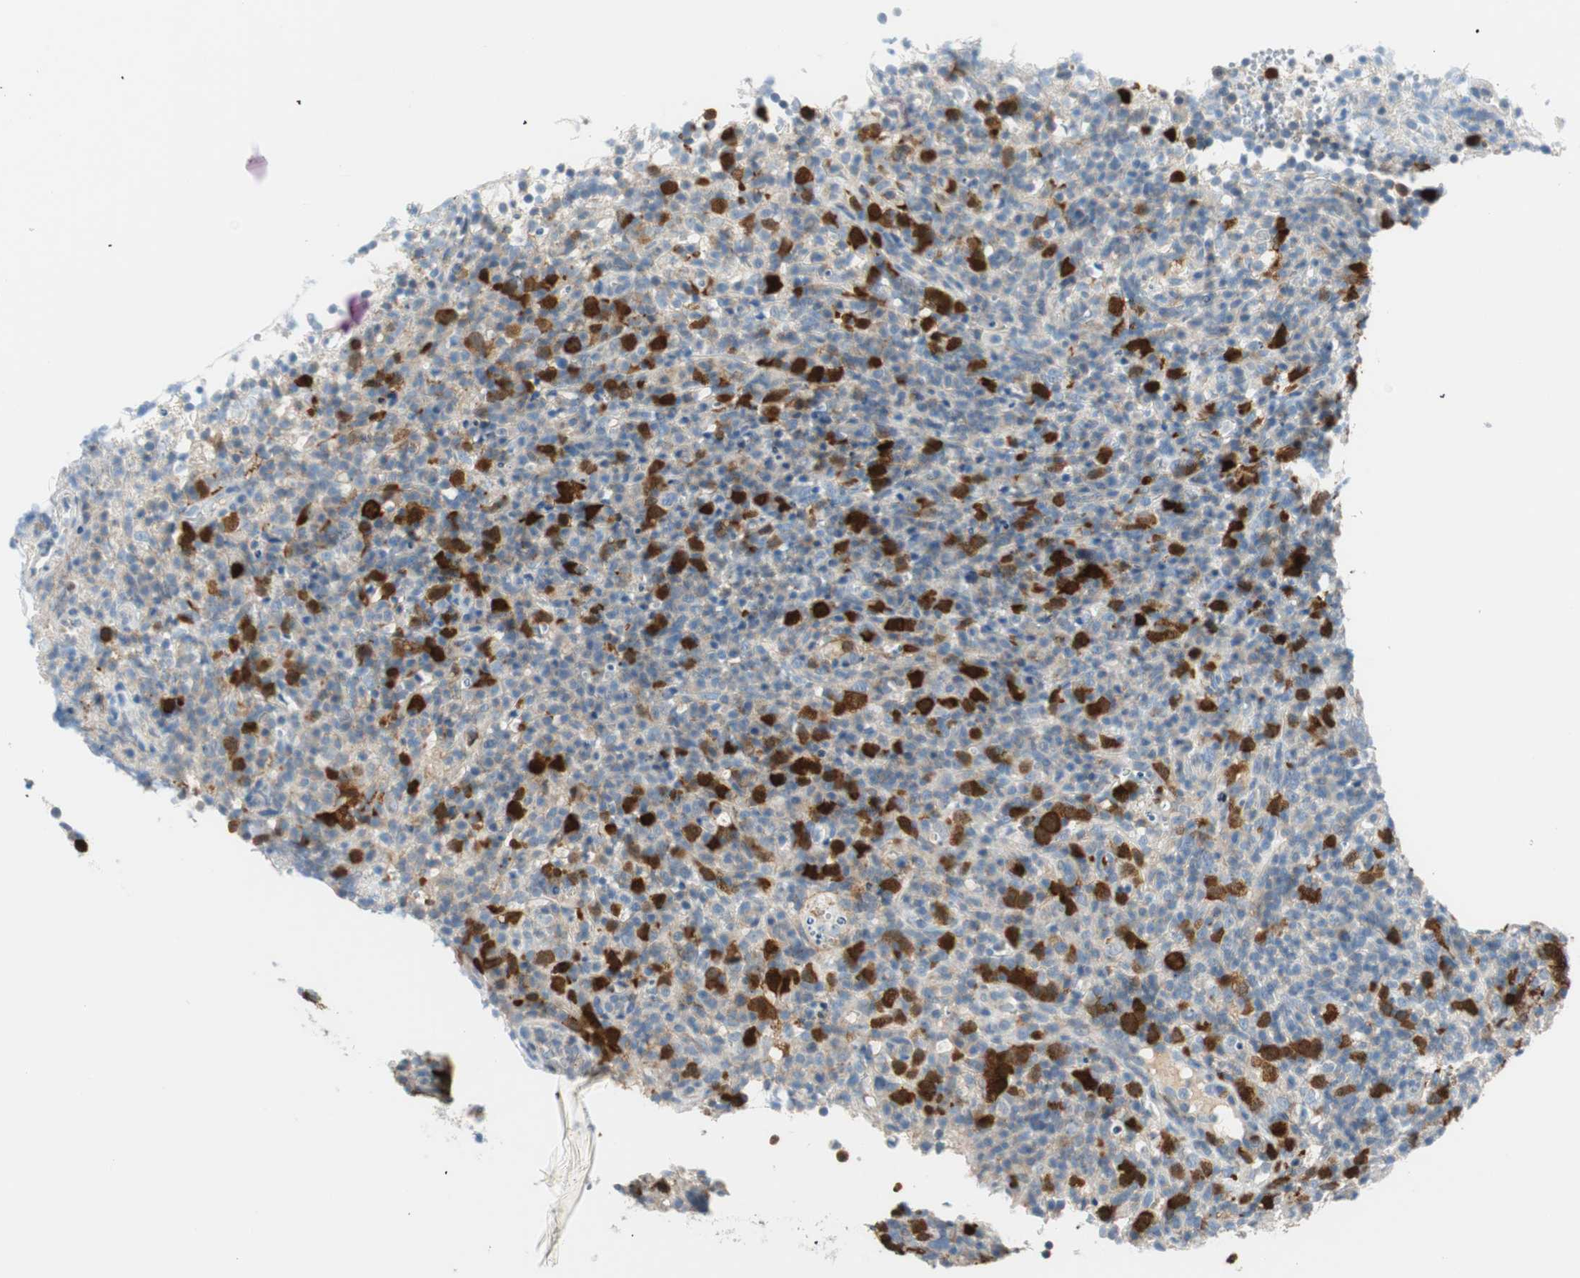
{"staining": {"intensity": "strong", "quantity": "25%-75%", "location": "cytoplasmic/membranous,nuclear"}, "tissue": "lymphoma", "cell_type": "Tumor cells", "image_type": "cancer", "snomed": [{"axis": "morphology", "description": "Malignant lymphoma, non-Hodgkin's type, High grade"}, {"axis": "topography", "description": "Lymph node"}], "caption": "Protein staining of high-grade malignant lymphoma, non-Hodgkin's type tissue displays strong cytoplasmic/membranous and nuclear staining in about 25%-75% of tumor cells.", "gene": "PTTG1", "patient": {"sex": "female", "age": 76}}